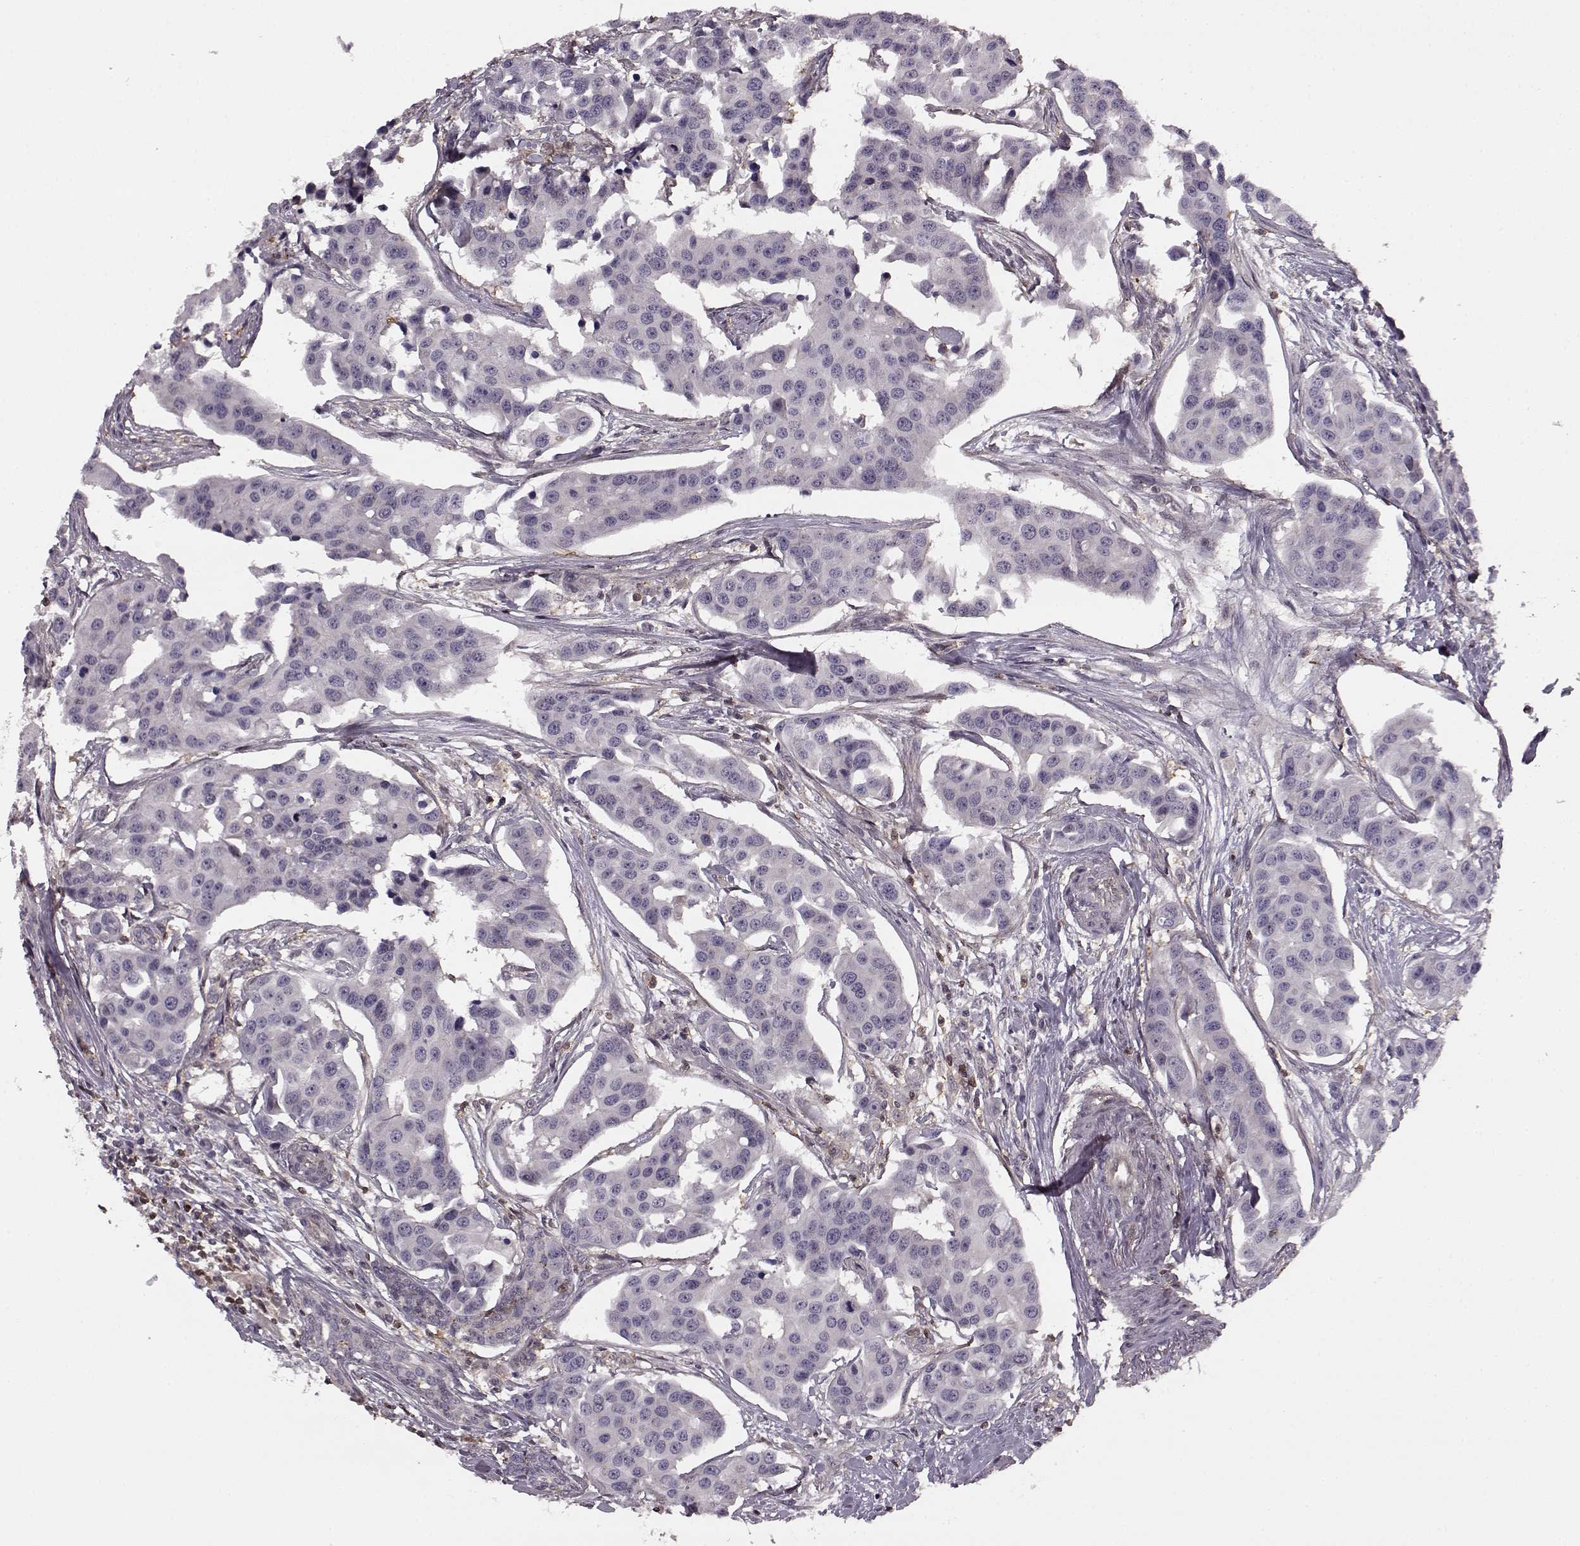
{"staining": {"intensity": "negative", "quantity": "none", "location": "none"}, "tissue": "head and neck cancer", "cell_type": "Tumor cells", "image_type": "cancer", "snomed": [{"axis": "morphology", "description": "Adenocarcinoma, NOS"}, {"axis": "topography", "description": "Head-Neck"}], "caption": "This is an IHC micrograph of head and neck cancer. There is no positivity in tumor cells.", "gene": "MFSD1", "patient": {"sex": "male", "age": 76}}